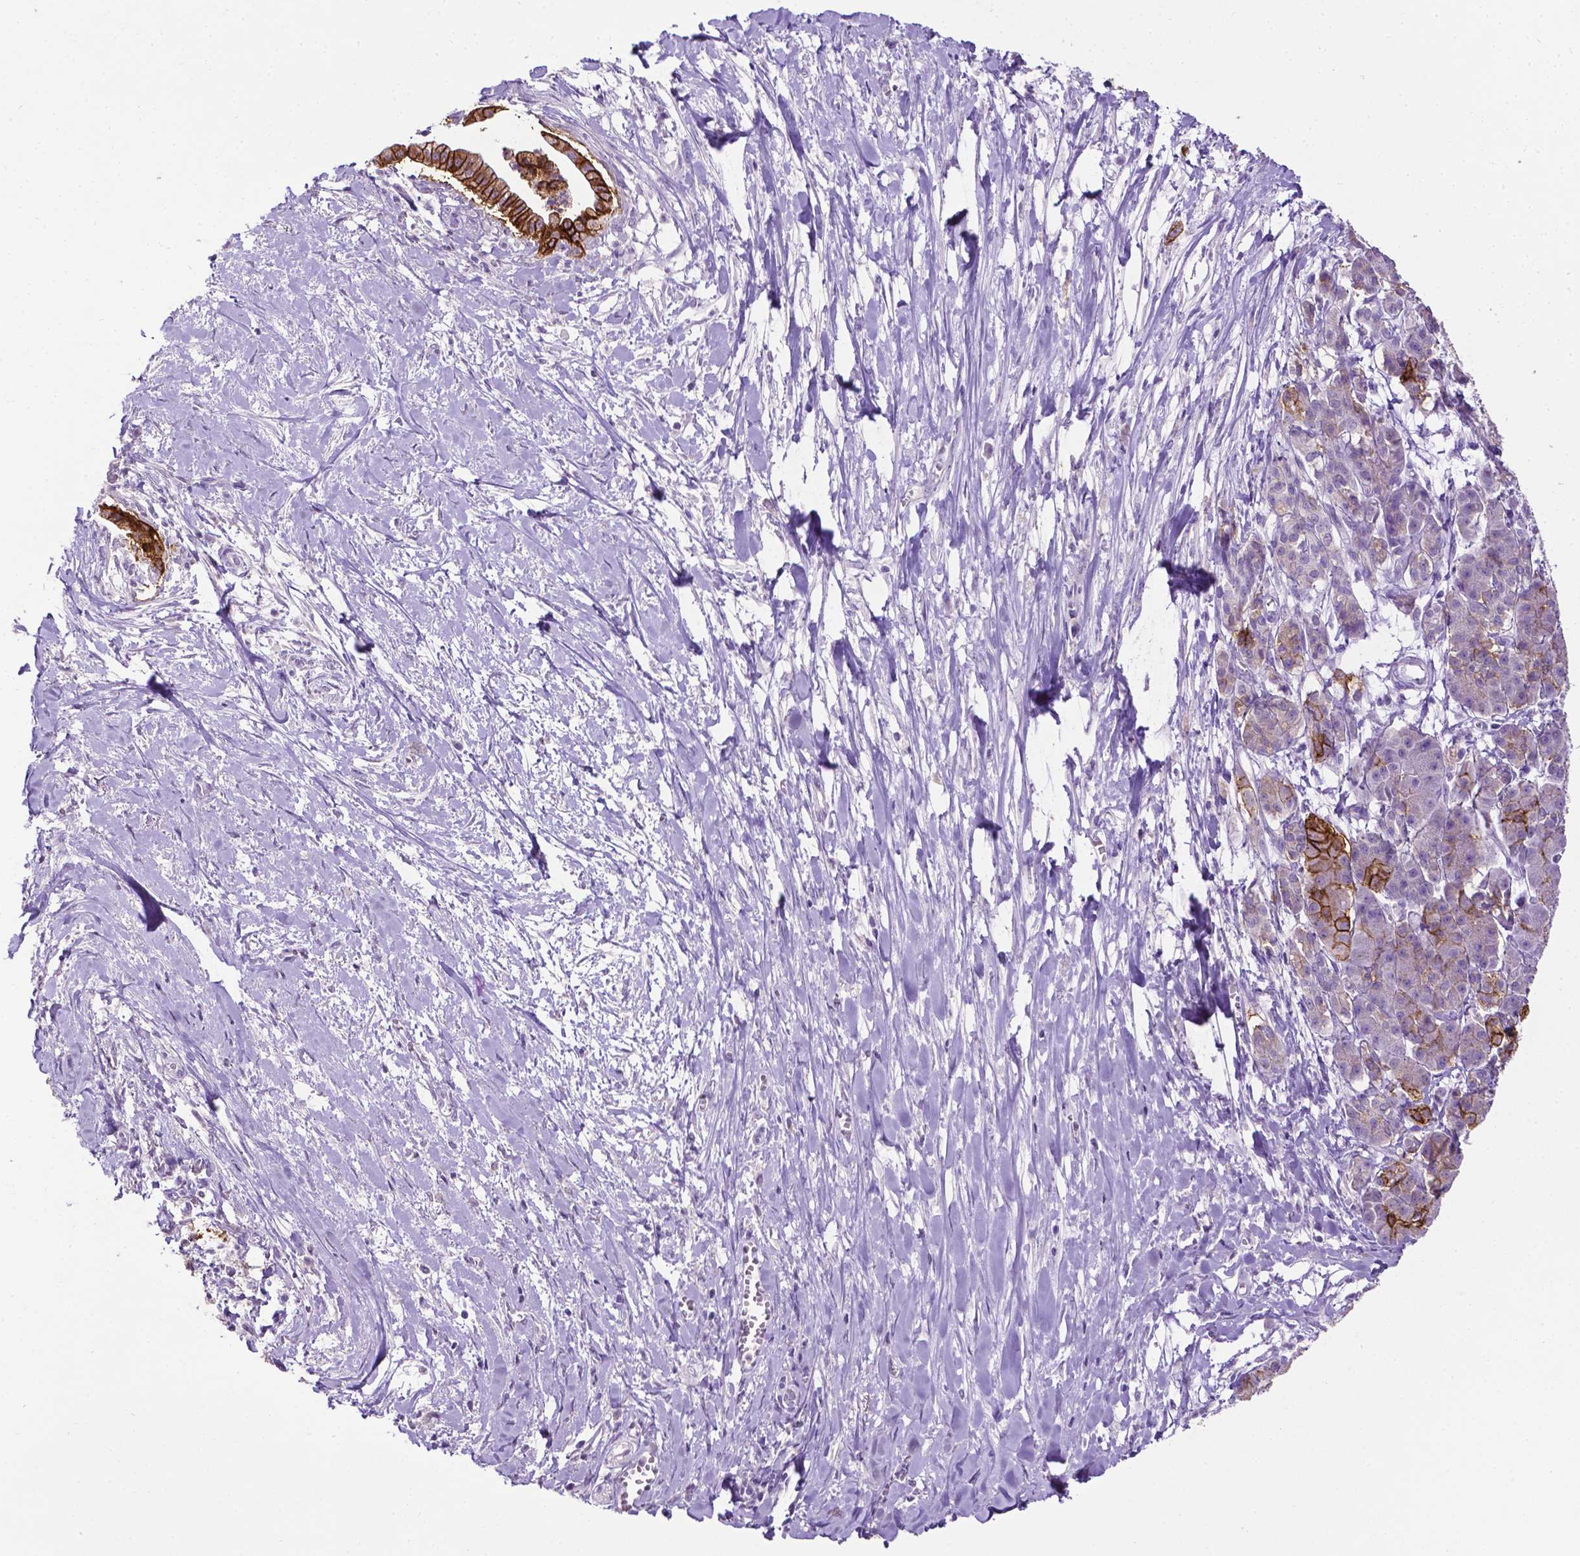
{"staining": {"intensity": "strong", "quantity": ">75%", "location": "cytoplasmic/membranous"}, "tissue": "pancreatic cancer", "cell_type": "Tumor cells", "image_type": "cancer", "snomed": [{"axis": "morphology", "description": "Normal tissue, NOS"}, {"axis": "morphology", "description": "Adenocarcinoma, NOS"}, {"axis": "topography", "description": "Lymph node"}, {"axis": "topography", "description": "Pancreas"}], "caption": "Immunohistochemistry of pancreatic adenocarcinoma displays high levels of strong cytoplasmic/membranous positivity in approximately >75% of tumor cells. The staining was performed using DAB (3,3'-diaminobenzidine) to visualize the protein expression in brown, while the nuclei were stained in blue with hematoxylin (Magnification: 20x).", "gene": "TACSTD2", "patient": {"sex": "female", "age": 58}}